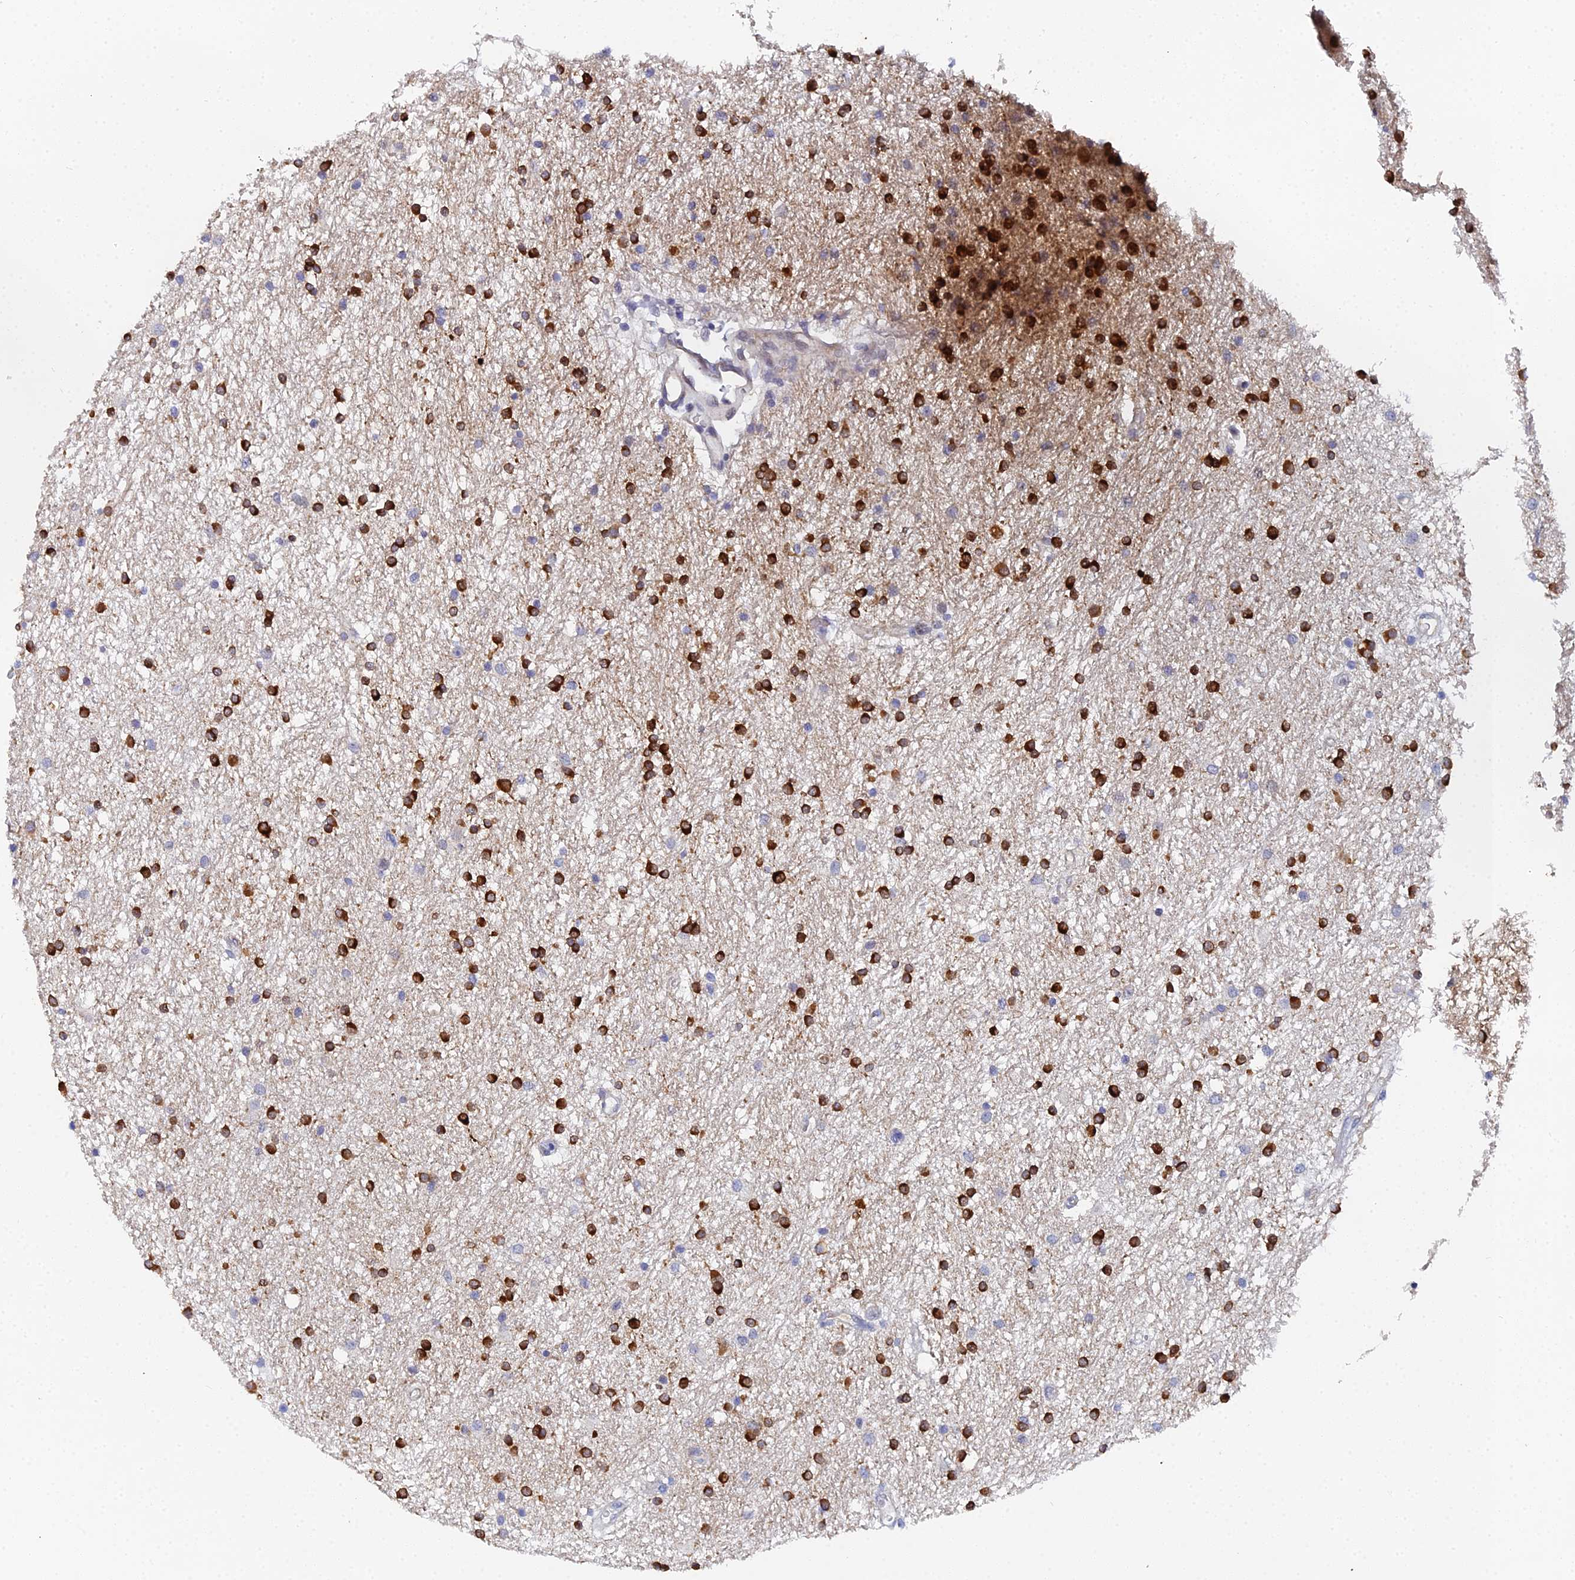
{"staining": {"intensity": "strong", "quantity": ">75%", "location": "cytoplasmic/membranous"}, "tissue": "glioma", "cell_type": "Tumor cells", "image_type": "cancer", "snomed": [{"axis": "morphology", "description": "Glioma, malignant, High grade"}, {"axis": "topography", "description": "Brain"}], "caption": "There is high levels of strong cytoplasmic/membranous positivity in tumor cells of glioma, as demonstrated by immunohistochemical staining (brown color).", "gene": "ENSG00000268674", "patient": {"sex": "male", "age": 77}}